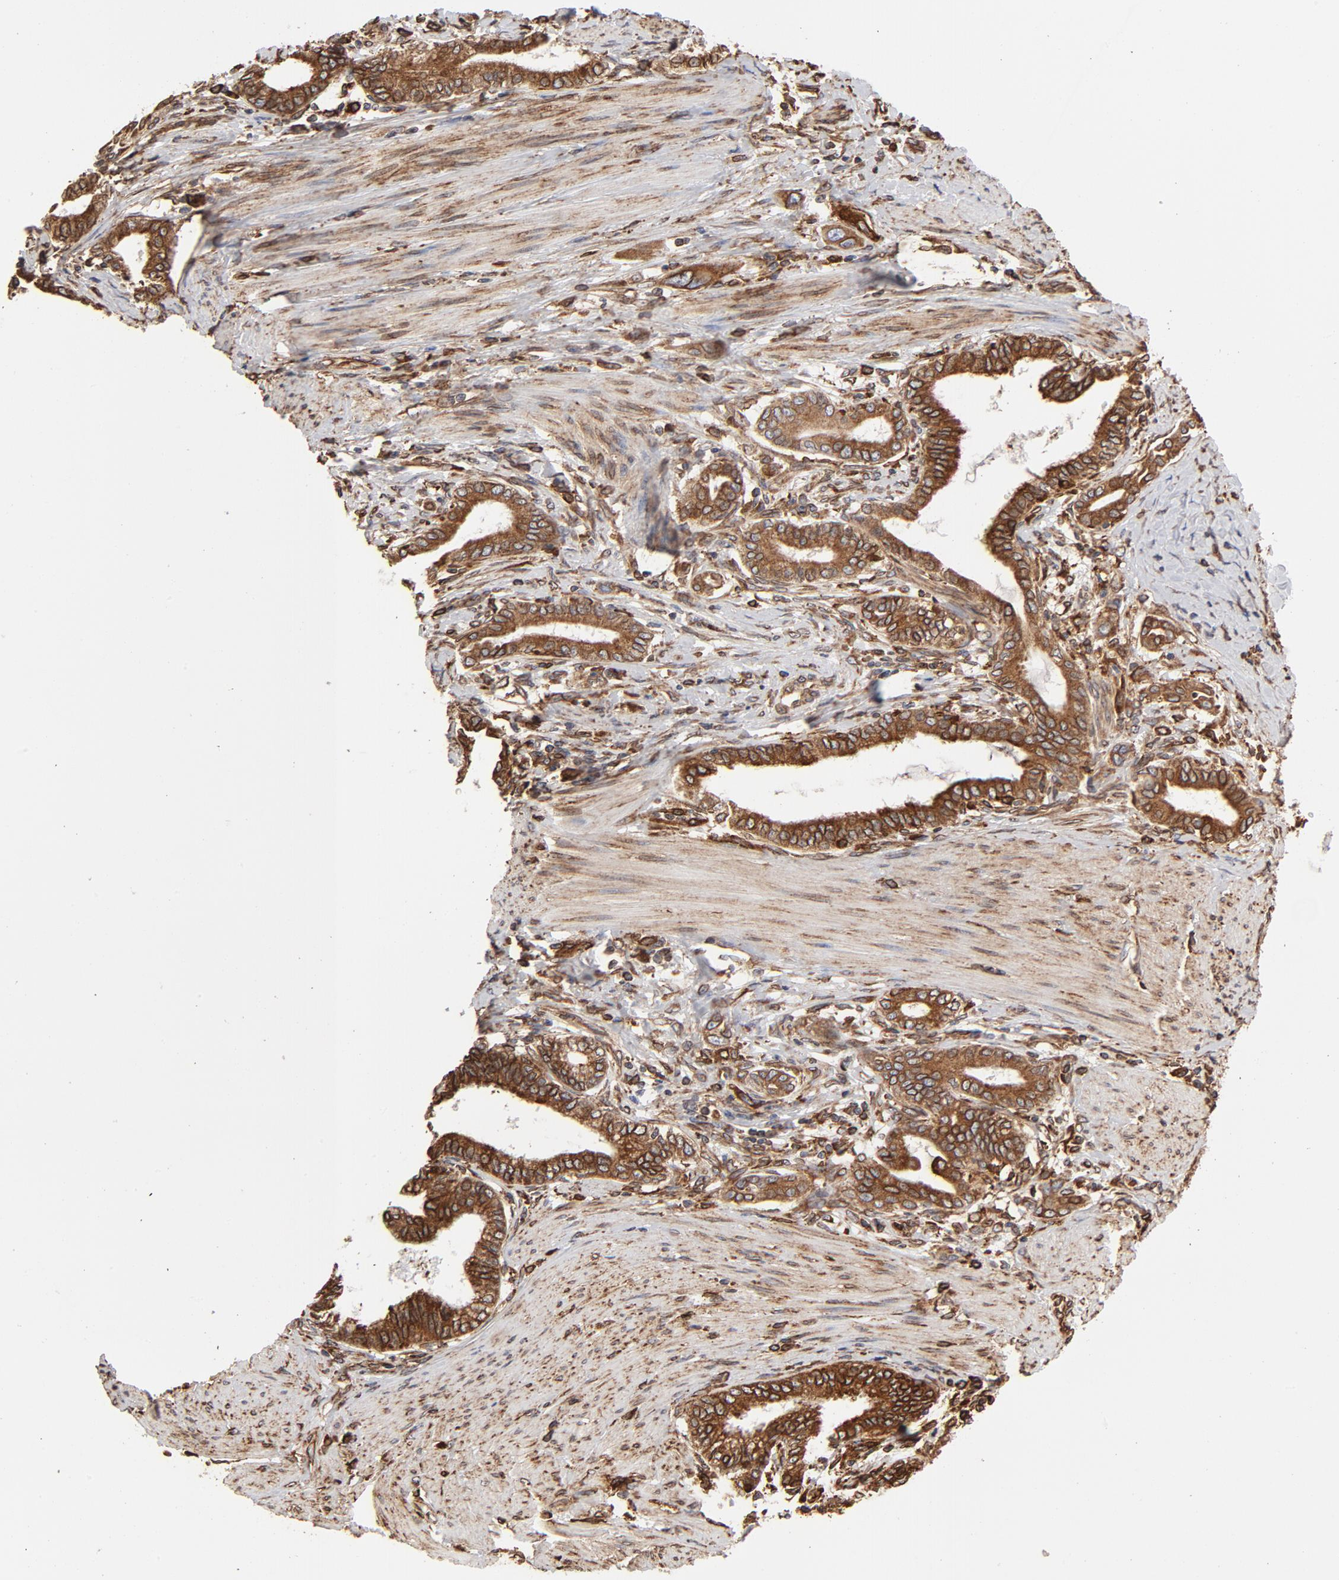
{"staining": {"intensity": "strong", "quantity": ">75%", "location": "cytoplasmic/membranous"}, "tissue": "pancreatic cancer", "cell_type": "Tumor cells", "image_type": "cancer", "snomed": [{"axis": "morphology", "description": "Adenocarcinoma, NOS"}, {"axis": "topography", "description": "Pancreas"}], "caption": "This is an image of immunohistochemistry staining of pancreatic cancer, which shows strong expression in the cytoplasmic/membranous of tumor cells.", "gene": "CANX", "patient": {"sex": "female", "age": 64}}